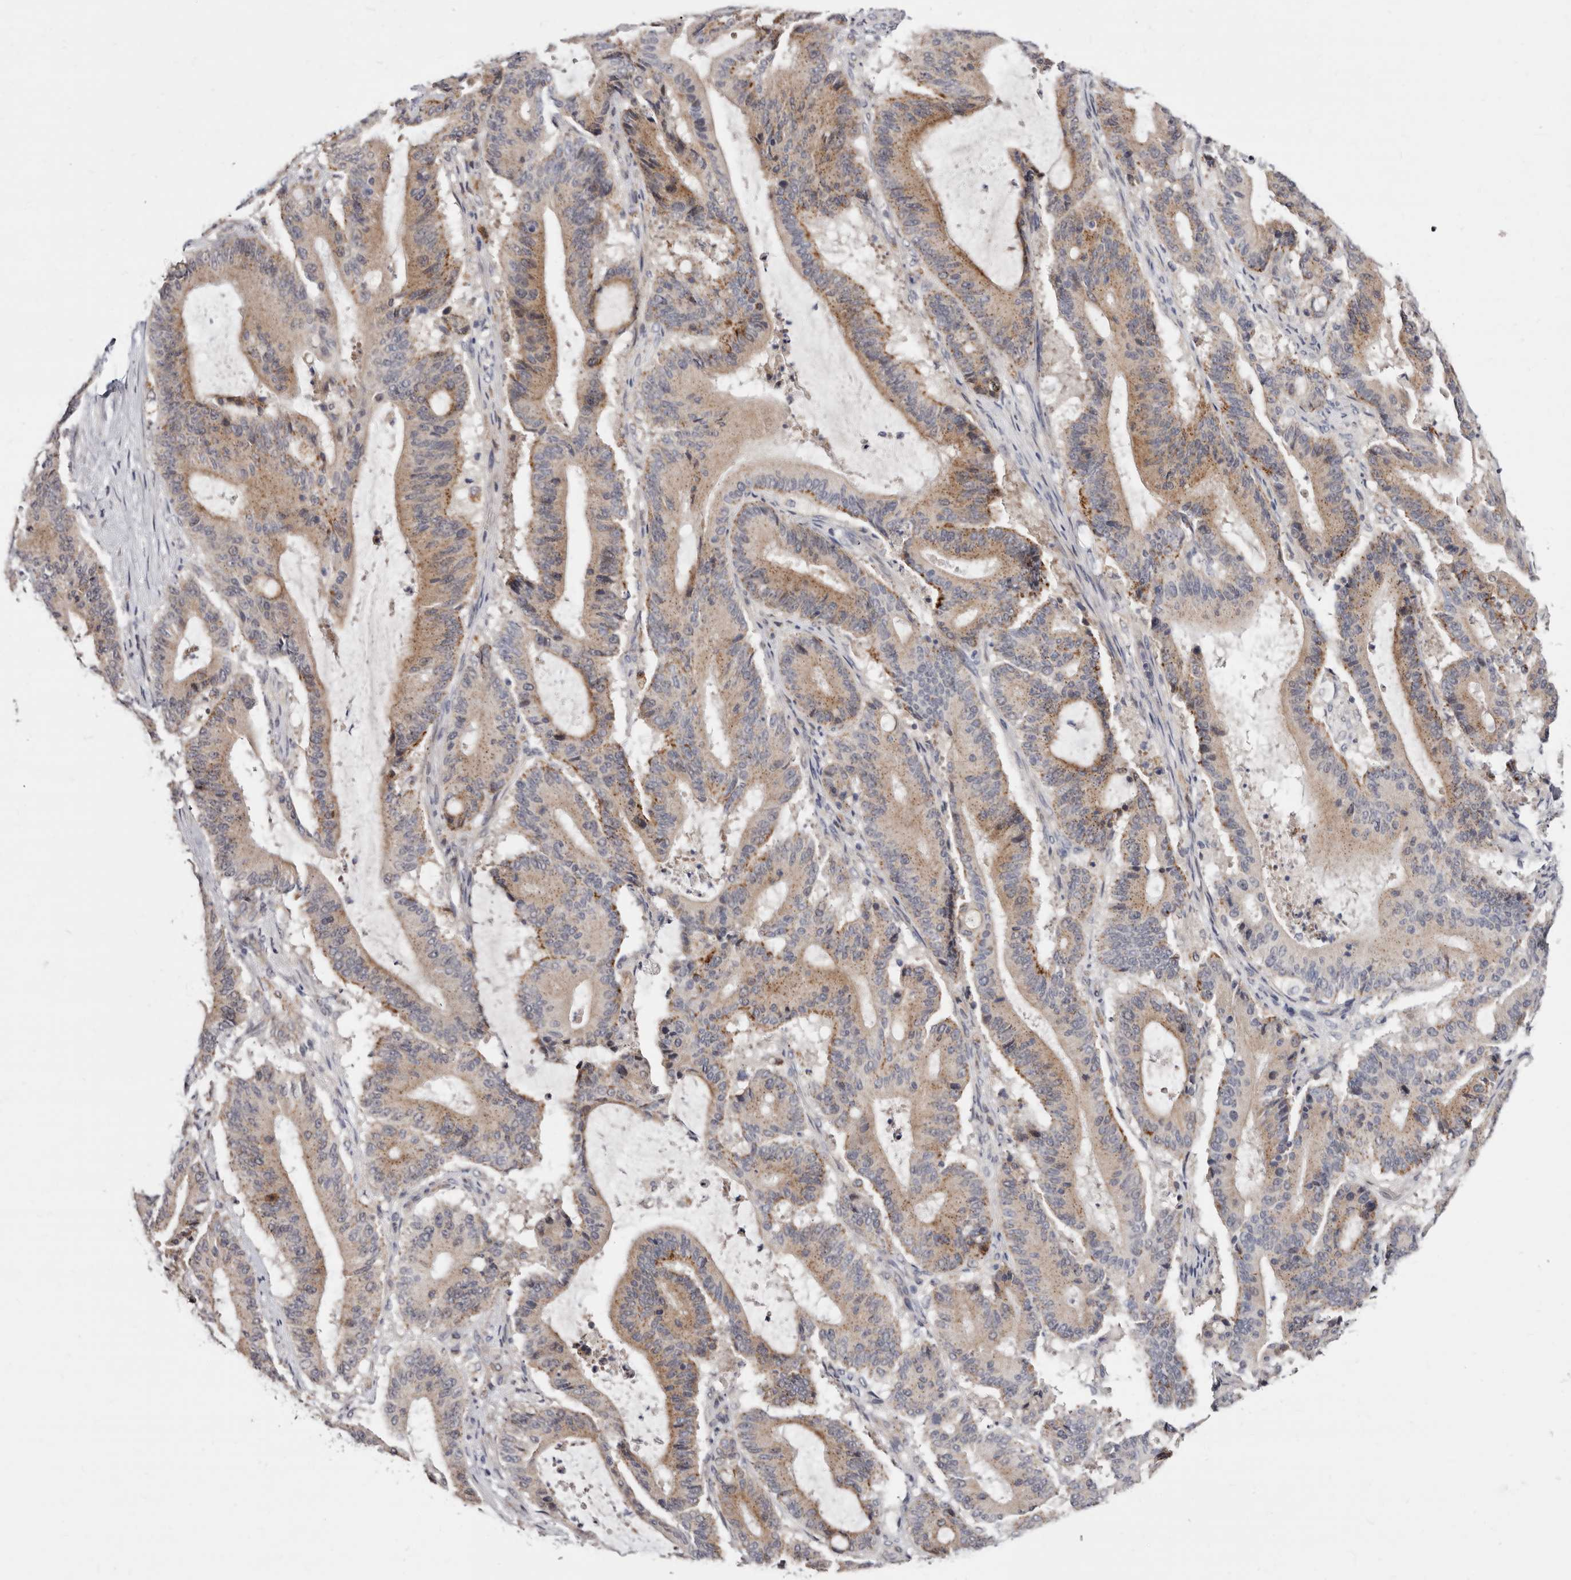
{"staining": {"intensity": "moderate", "quantity": ">75%", "location": "cytoplasmic/membranous"}, "tissue": "liver cancer", "cell_type": "Tumor cells", "image_type": "cancer", "snomed": [{"axis": "morphology", "description": "Cholangiocarcinoma"}, {"axis": "topography", "description": "Liver"}], "caption": "Immunohistochemistry (IHC) (DAB (3,3'-diaminobenzidine)) staining of human liver cancer displays moderate cytoplasmic/membranous protein expression in approximately >75% of tumor cells. The protein is stained brown, and the nuclei are stained in blue (DAB IHC with brightfield microscopy, high magnification).", "gene": "KLHL4", "patient": {"sex": "female", "age": 73}}